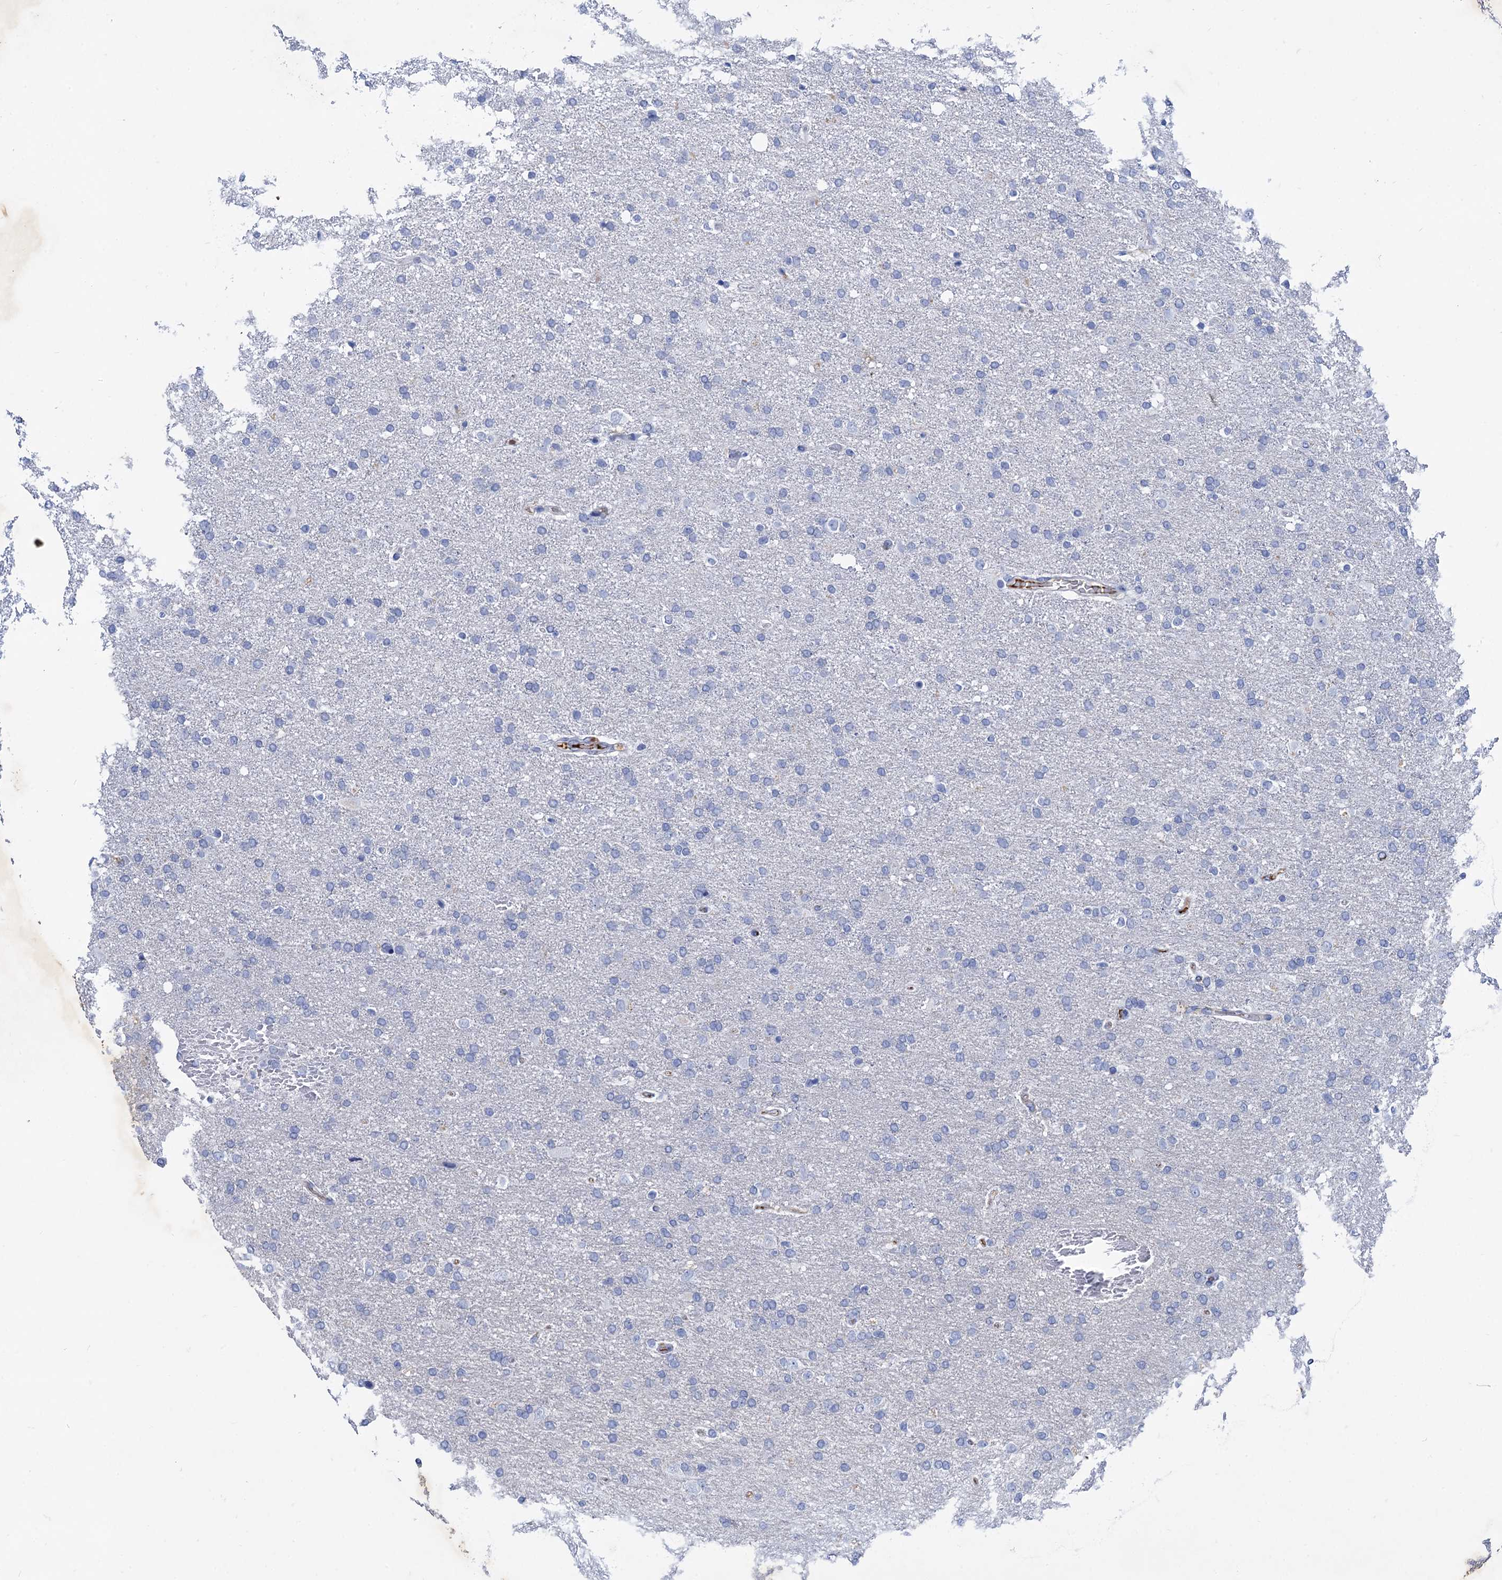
{"staining": {"intensity": "negative", "quantity": "none", "location": "none"}, "tissue": "glioma", "cell_type": "Tumor cells", "image_type": "cancer", "snomed": [{"axis": "morphology", "description": "Glioma, malignant, High grade"}, {"axis": "topography", "description": "Brain"}], "caption": "Image shows no protein positivity in tumor cells of glioma tissue.", "gene": "TMEM72", "patient": {"sex": "male", "age": 72}}